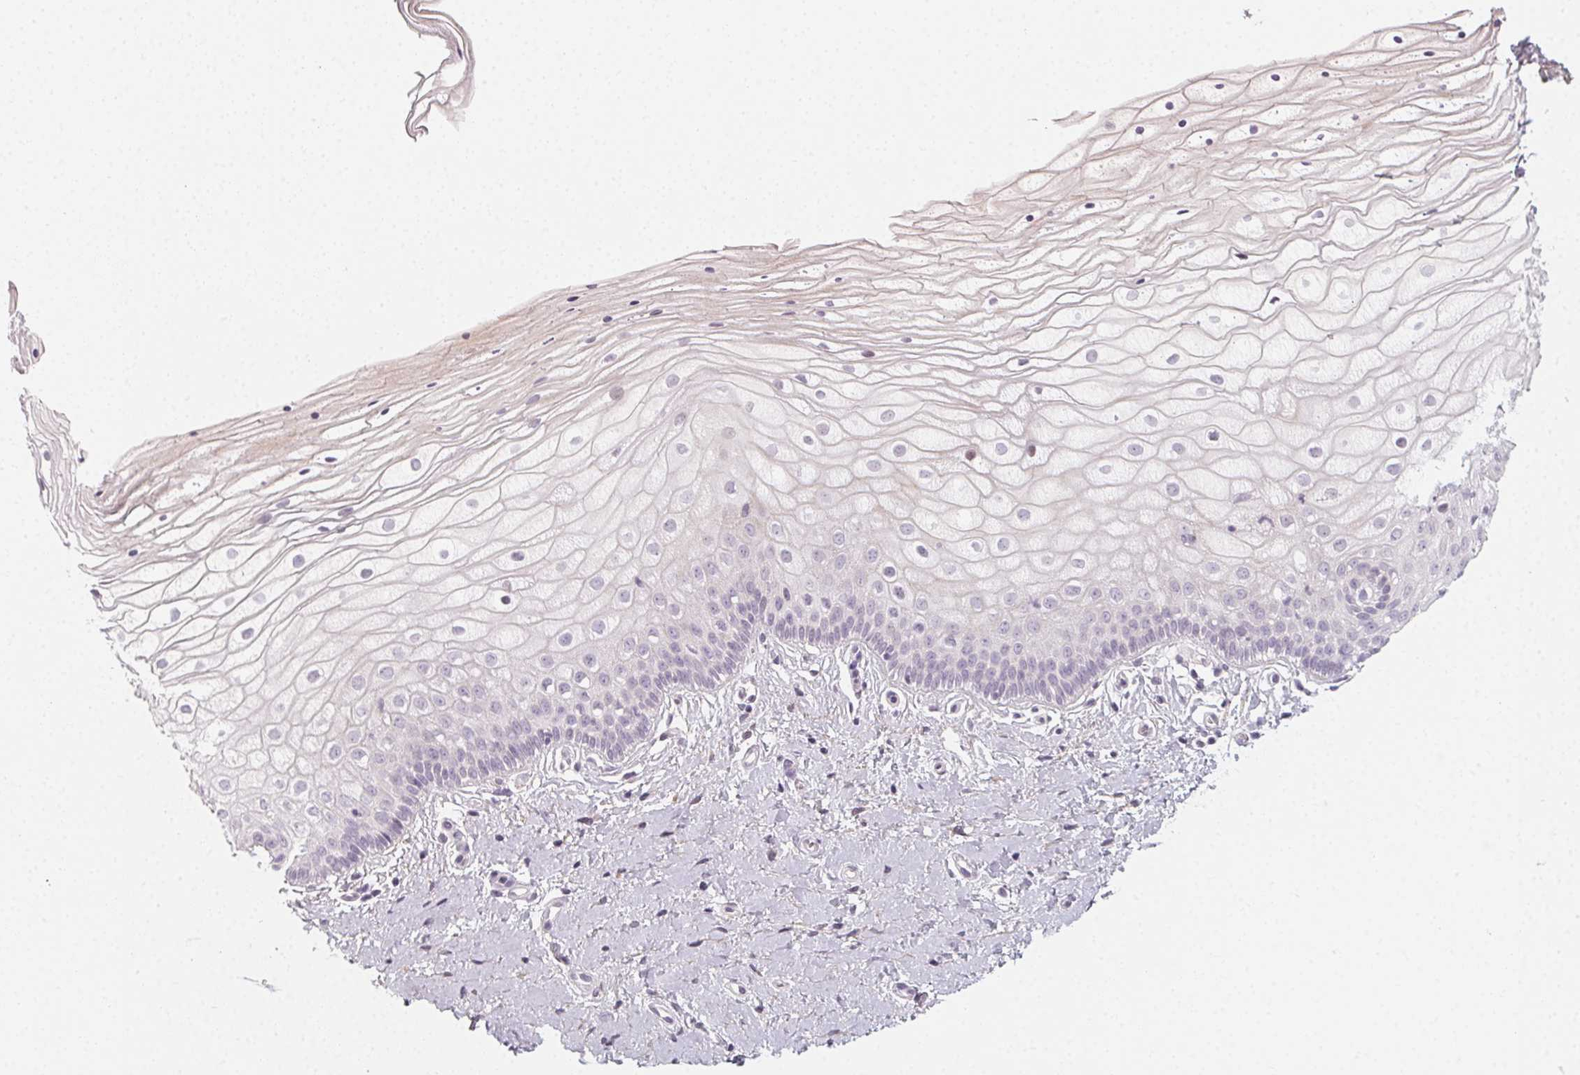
{"staining": {"intensity": "negative", "quantity": "none", "location": "none"}, "tissue": "vagina", "cell_type": "Squamous epithelial cells", "image_type": "normal", "snomed": [{"axis": "morphology", "description": "Normal tissue, NOS"}, {"axis": "topography", "description": "Vagina"}], "caption": "Squamous epithelial cells show no significant positivity in benign vagina.", "gene": "CCDC96", "patient": {"sex": "female", "age": 39}}